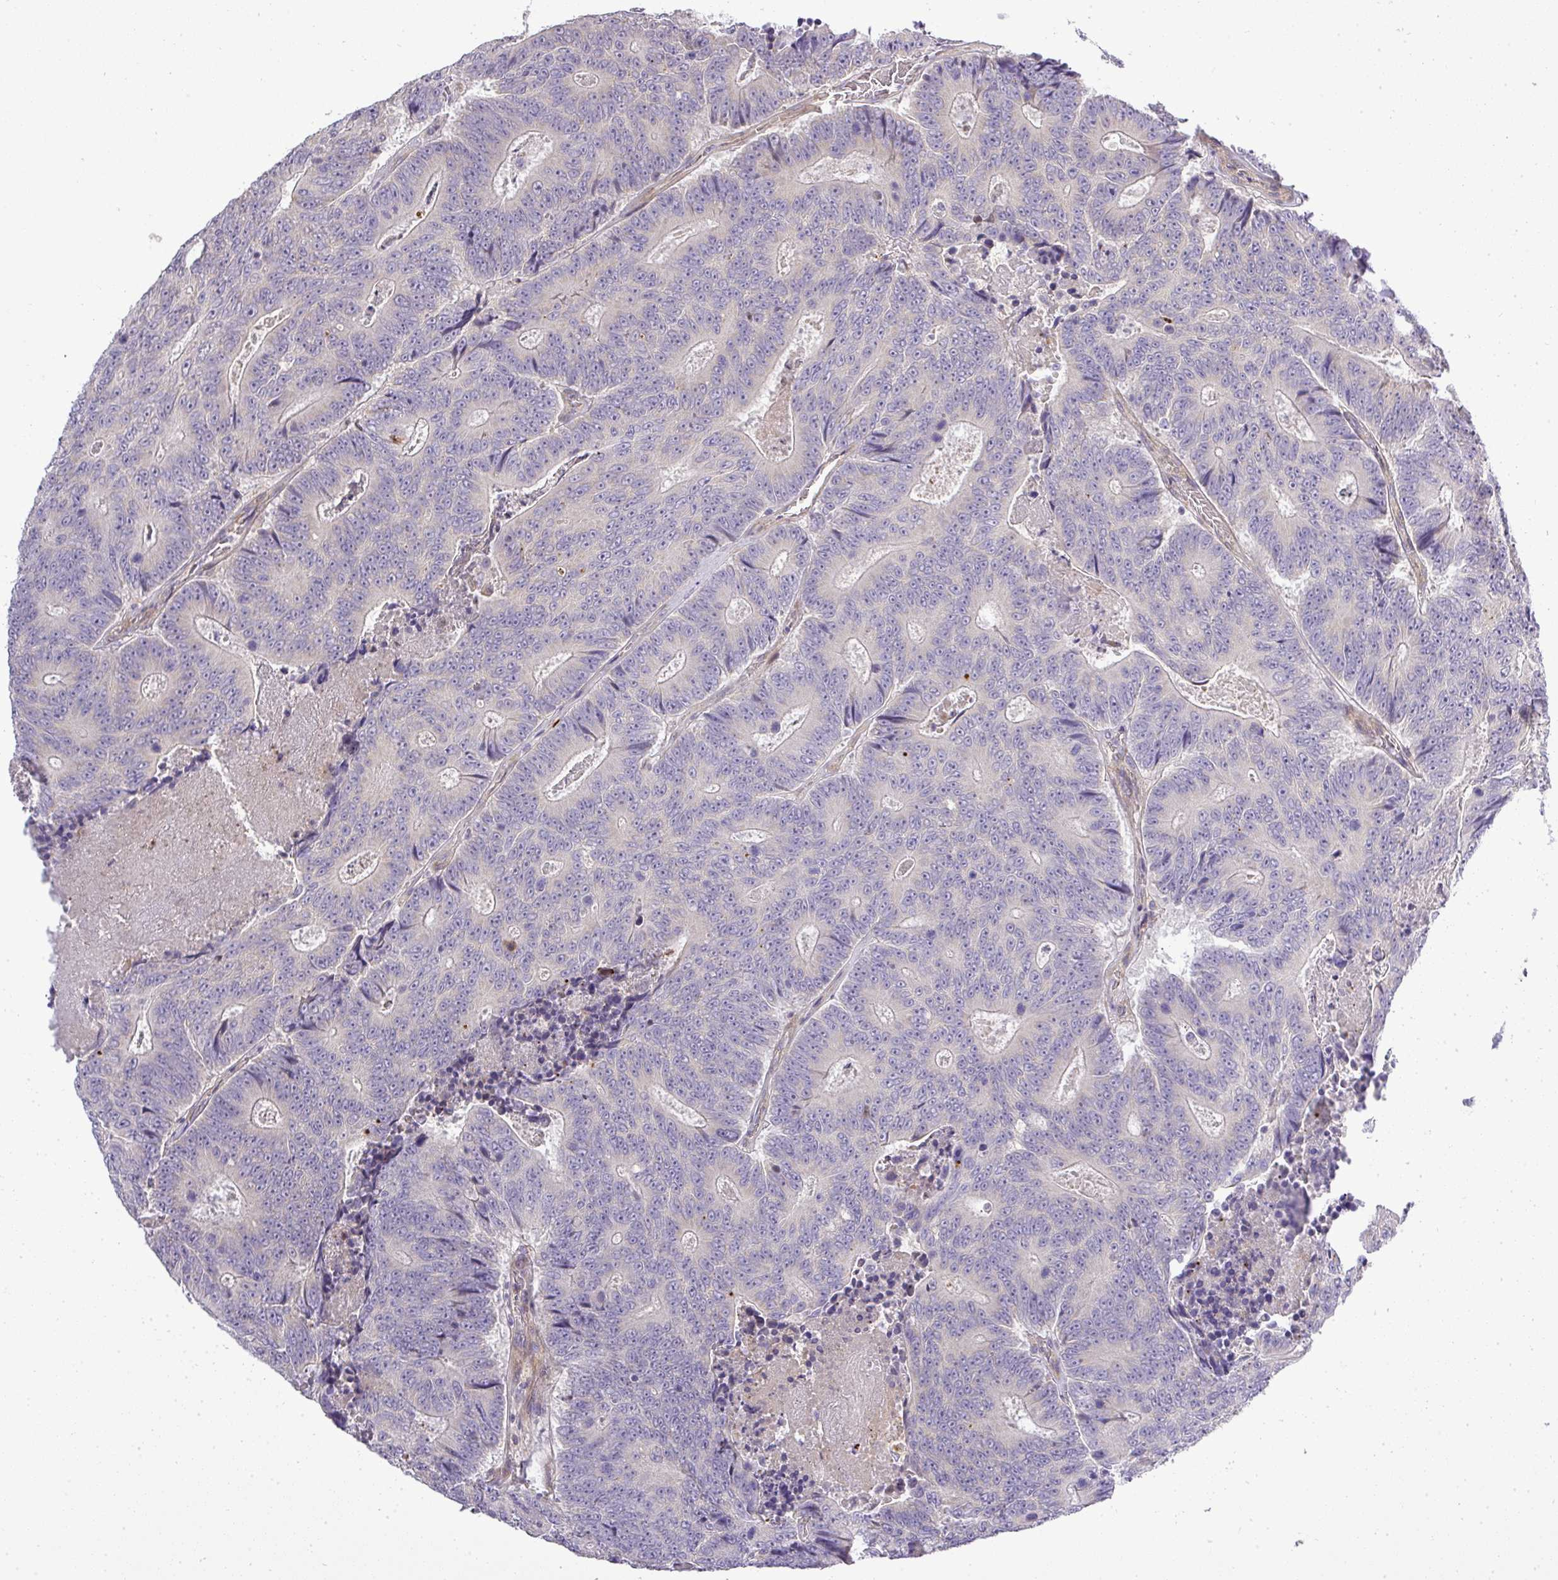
{"staining": {"intensity": "negative", "quantity": "none", "location": "none"}, "tissue": "colorectal cancer", "cell_type": "Tumor cells", "image_type": "cancer", "snomed": [{"axis": "morphology", "description": "Adenocarcinoma, NOS"}, {"axis": "topography", "description": "Colon"}], "caption": "Immunohistochemistry (IHC) of adenocarcinoma (colorectal) reveals no positivity in tumor cells.", "gene": "ZDHHC1", "patient": {"sex": "male", "age": 83}}